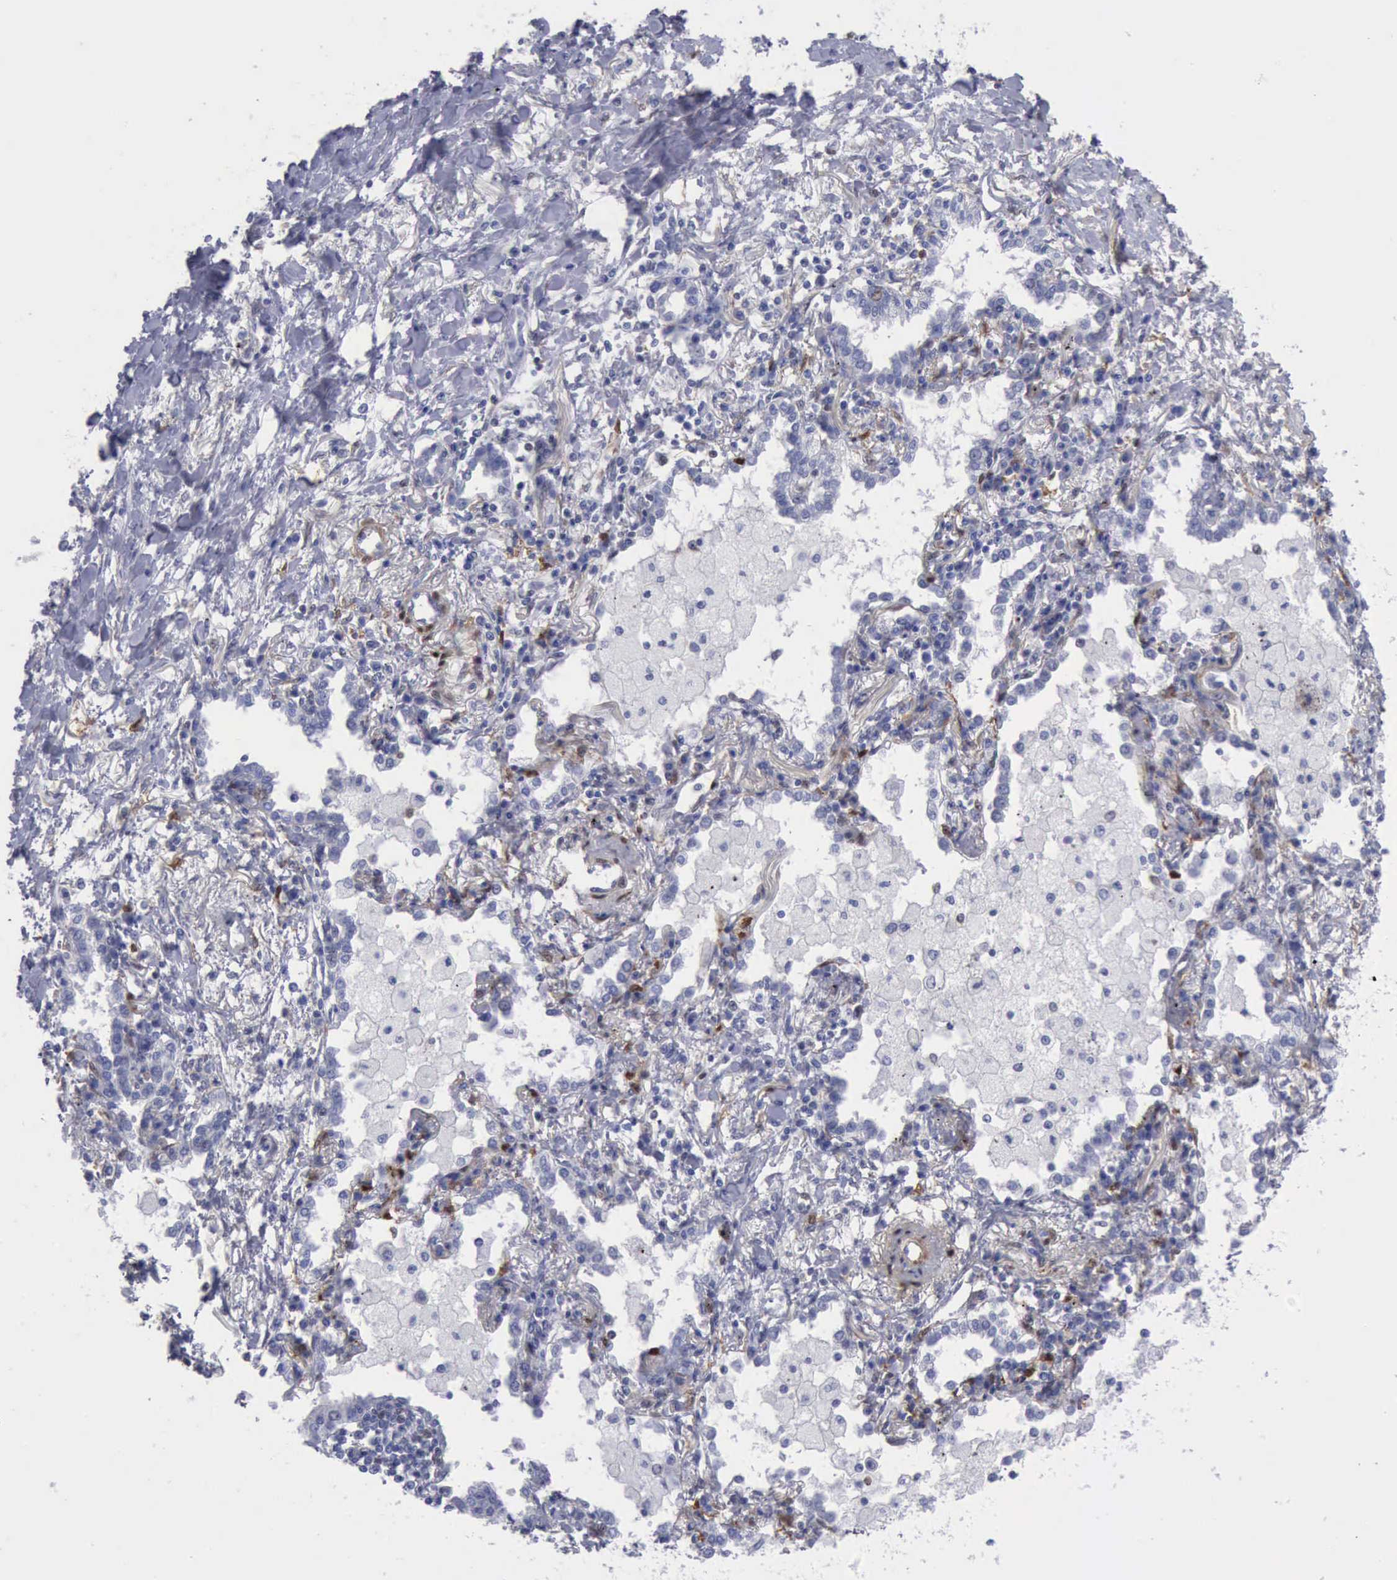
{"staining": {"intensity": "negative", "quantity": "none", "location": "none"}, "tissue": "lung cancer", "cell_type": "Tumor cells", "image_type": "cancer", "snomed": [{"axis": "morphology", "description": "Adenocarcinoma, NOS"}, {"axis": "topography", "description": "Lung"}], "caption": "Tumor cells show no significant staining in lung cancer (adenocarcinoma).", "gene": "FHL1", "patient": {"sex": "male", "age": 60}}